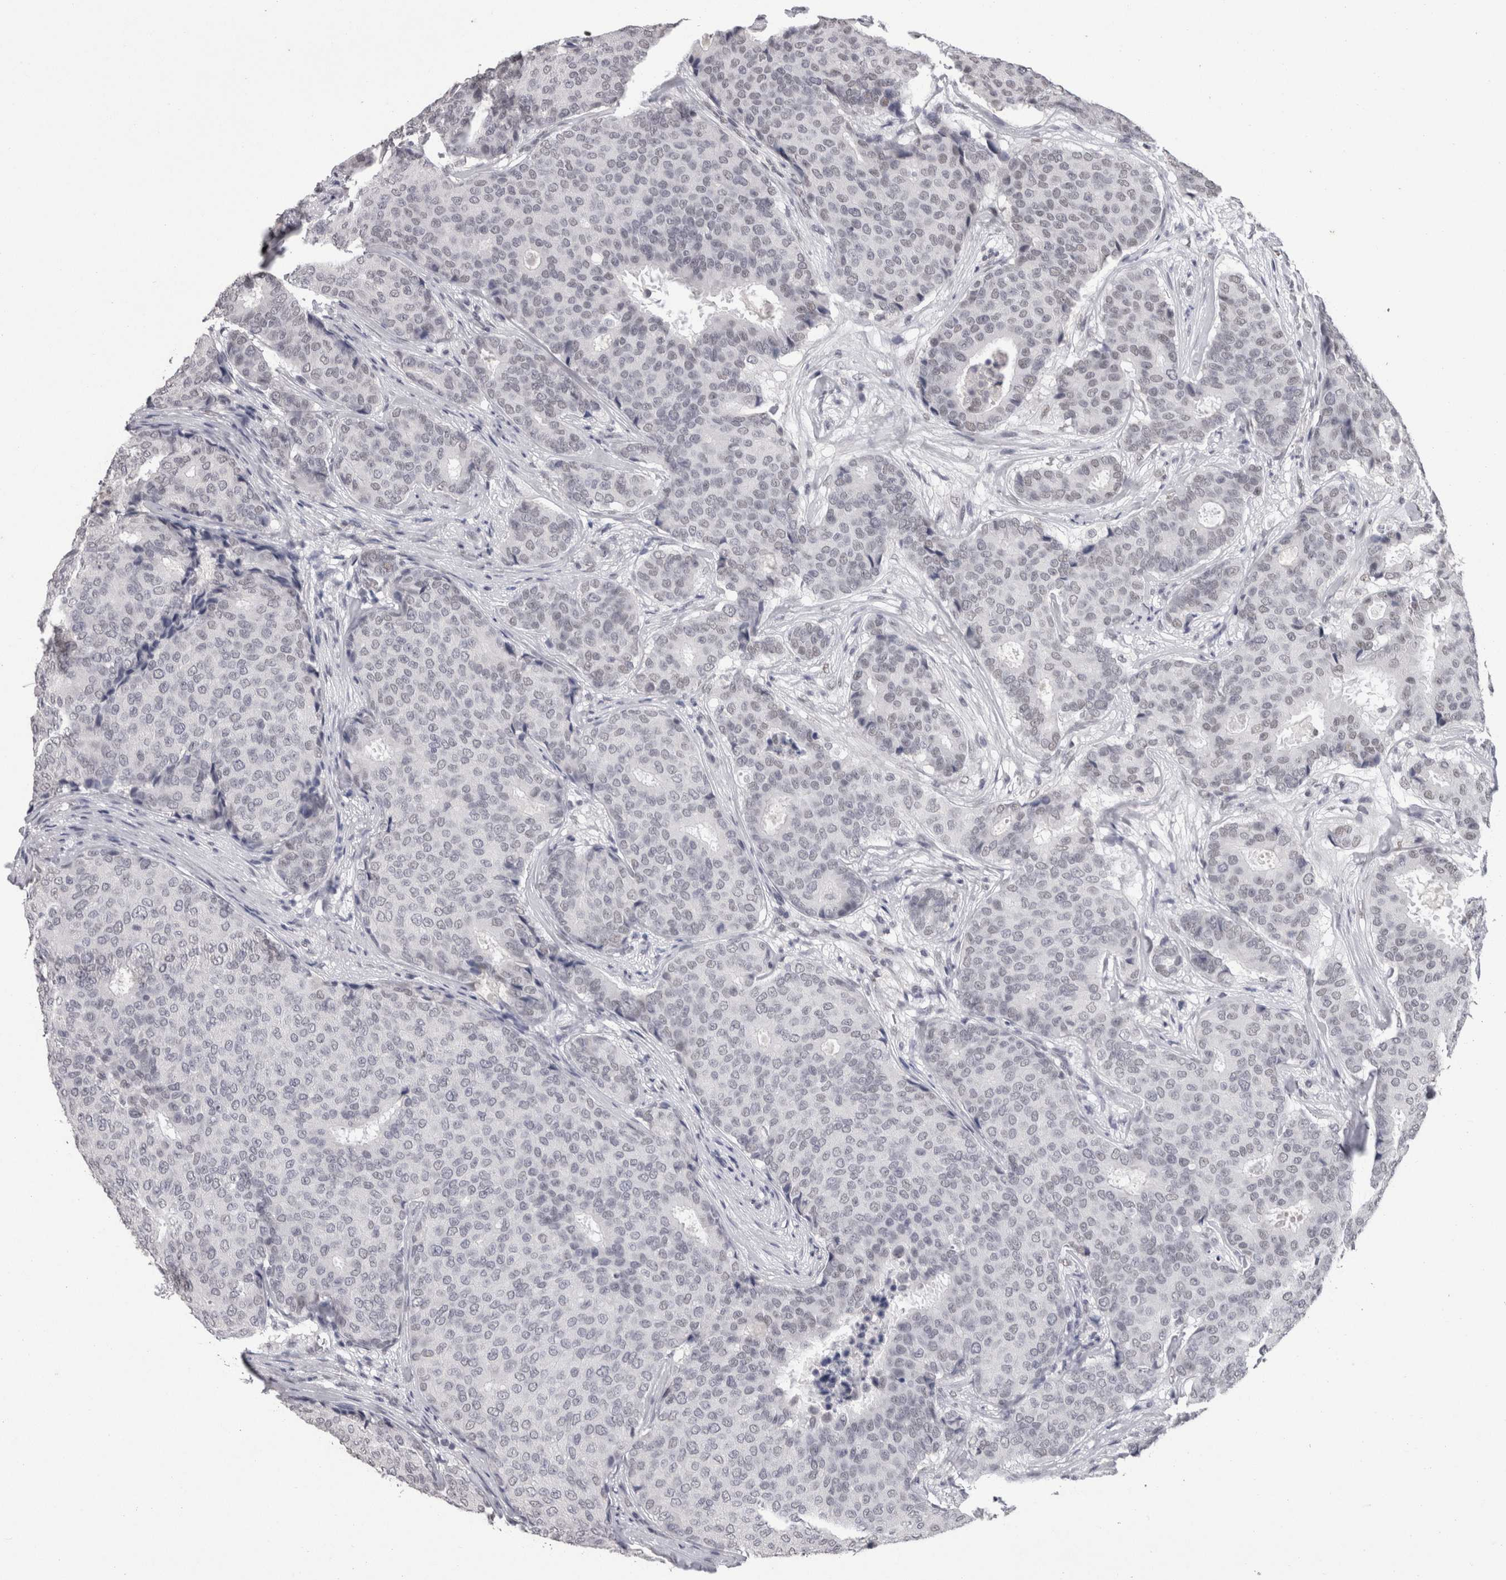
{"staining": {"intensity": "weak", "quantity": ">75%", "location": "nuclear"}, "tissue": "breast cancer", "cell_type": "Tumor cells", "image_type": "cancer", "snomed": [{"axis": "morphology", "description": "Duct carcinoma"}, {"axis": "topography", "description": "Breast"}], "caption": "High-power microscopy captured an immunohistochemistry (IHC) histopathology image of infiltrating ductal carcinoma (breast), revealing weak nuclear expression in approximately >75% of tumor cells.", "gene": "DDX17", "patient": {"sex": "female", "age": 75}}